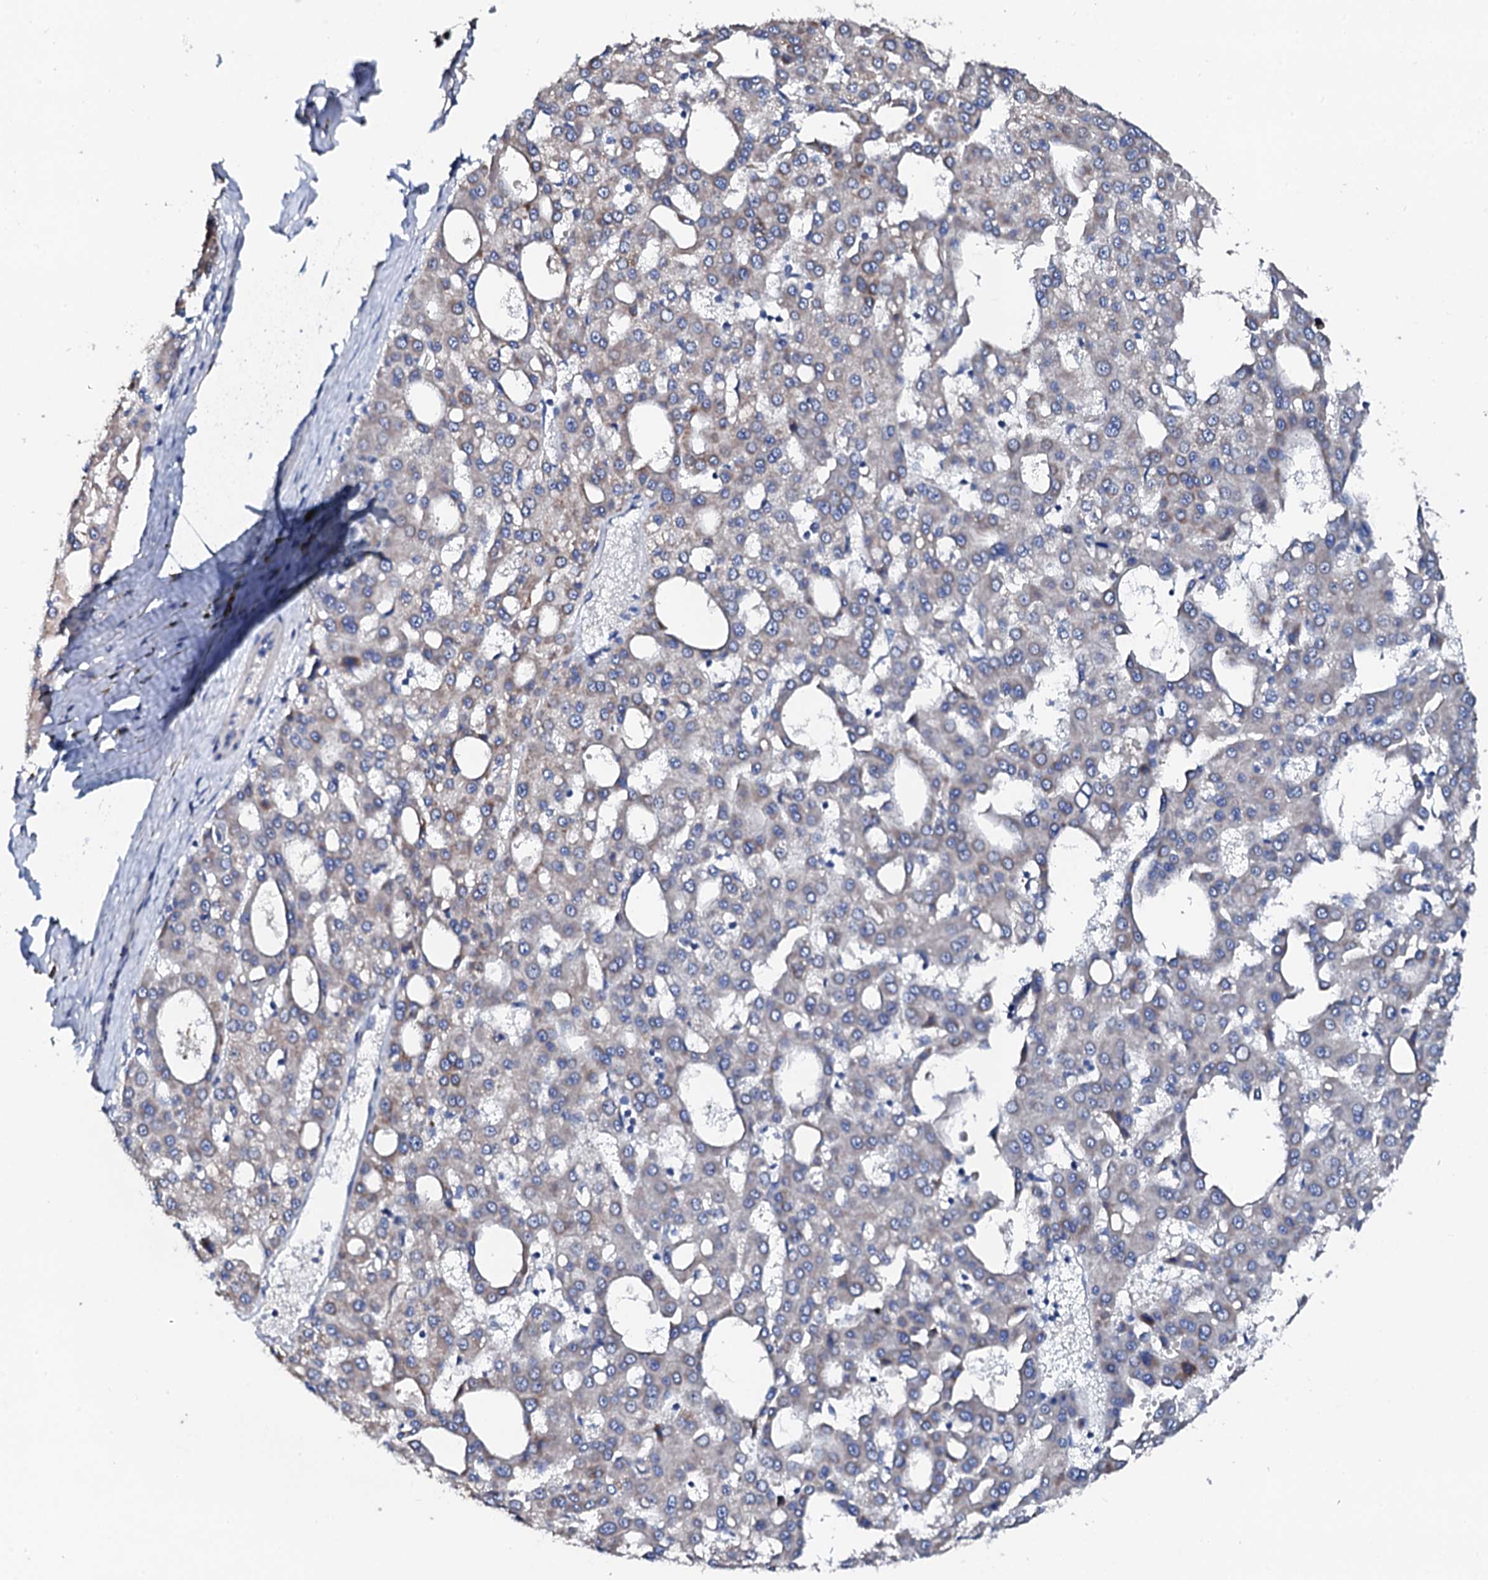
{"staining": {"intensity": "negative", "quantity": "none", "location": "none"}, "tissue": "liver cancer", "cell_type": "Tumor cells", "image_type": "cancer", "snomed": [{"axis": "morphology", "description": "Carcinoma, Hepatocellular, NOS"}, {"axis": "topography", "description": "Liver"}], "caption": "The histopathology image exhibits no staining of tumor cells in hepatocellular carcinoma (liver).", "gene": "KLHL32", "patient": {"sex": "male", "age": 47}}